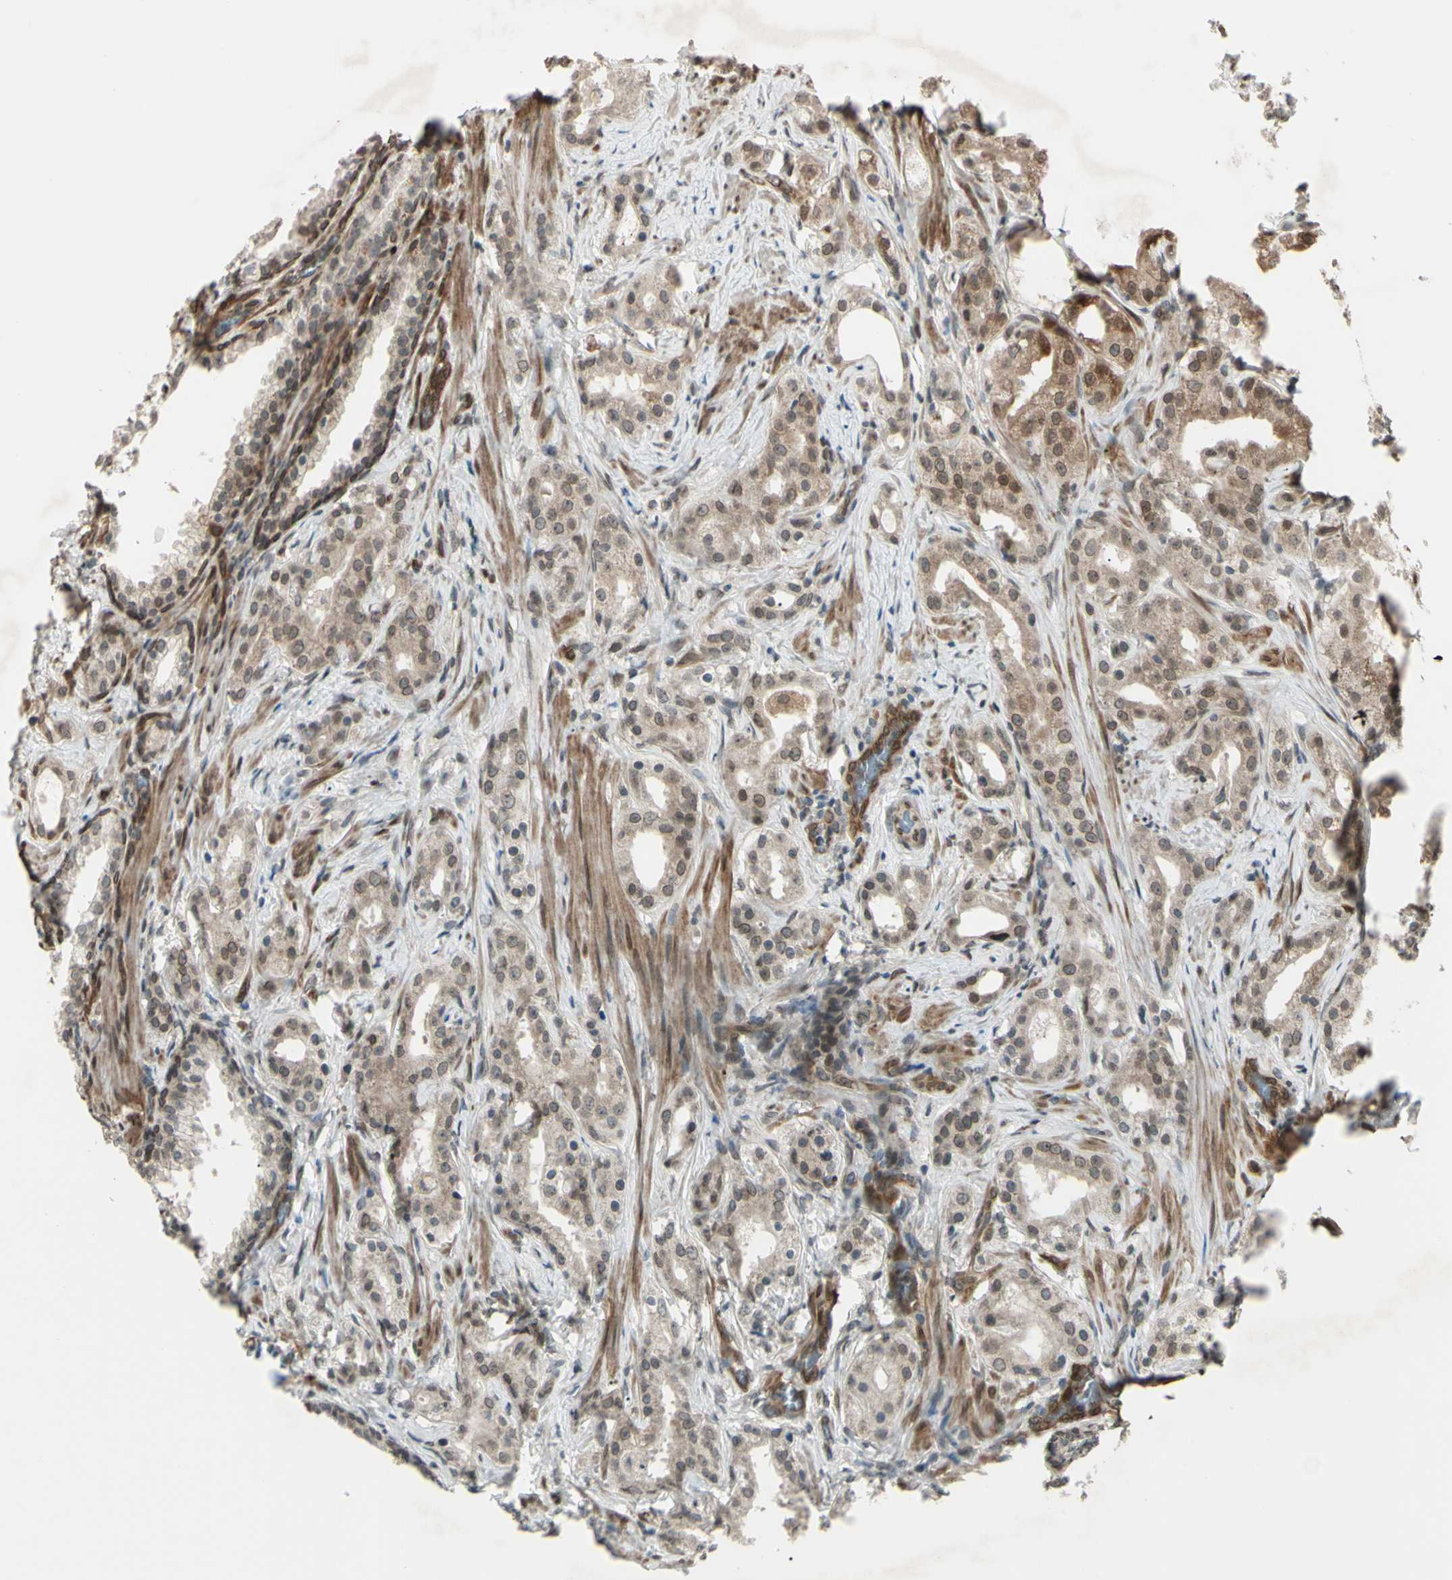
{"staining": {"intensity": "weak", "quantity": ">75%", "location": "cytoplasmic/membranous,nuclear"}, "tissue": "prostate cancer", "cell_type": "Tumor cells", "image_type": "cancer", "snomed": [{"axis": "morphology", "description": "Adenocarcinoma, Low grade"}, {"axis": "topography", "description": "Prostate"}], "caption": "Protein staining exhibits weak cytoplasmic/membranous and nuclear staining in approximately >75% of tumor cells in prostate adenocarcinoma (low-grade). The protein is shown in brown color, while the nuclei are stained blue.", "gene": "MLF2", "patient": {"sex": "male", "age": 59}}